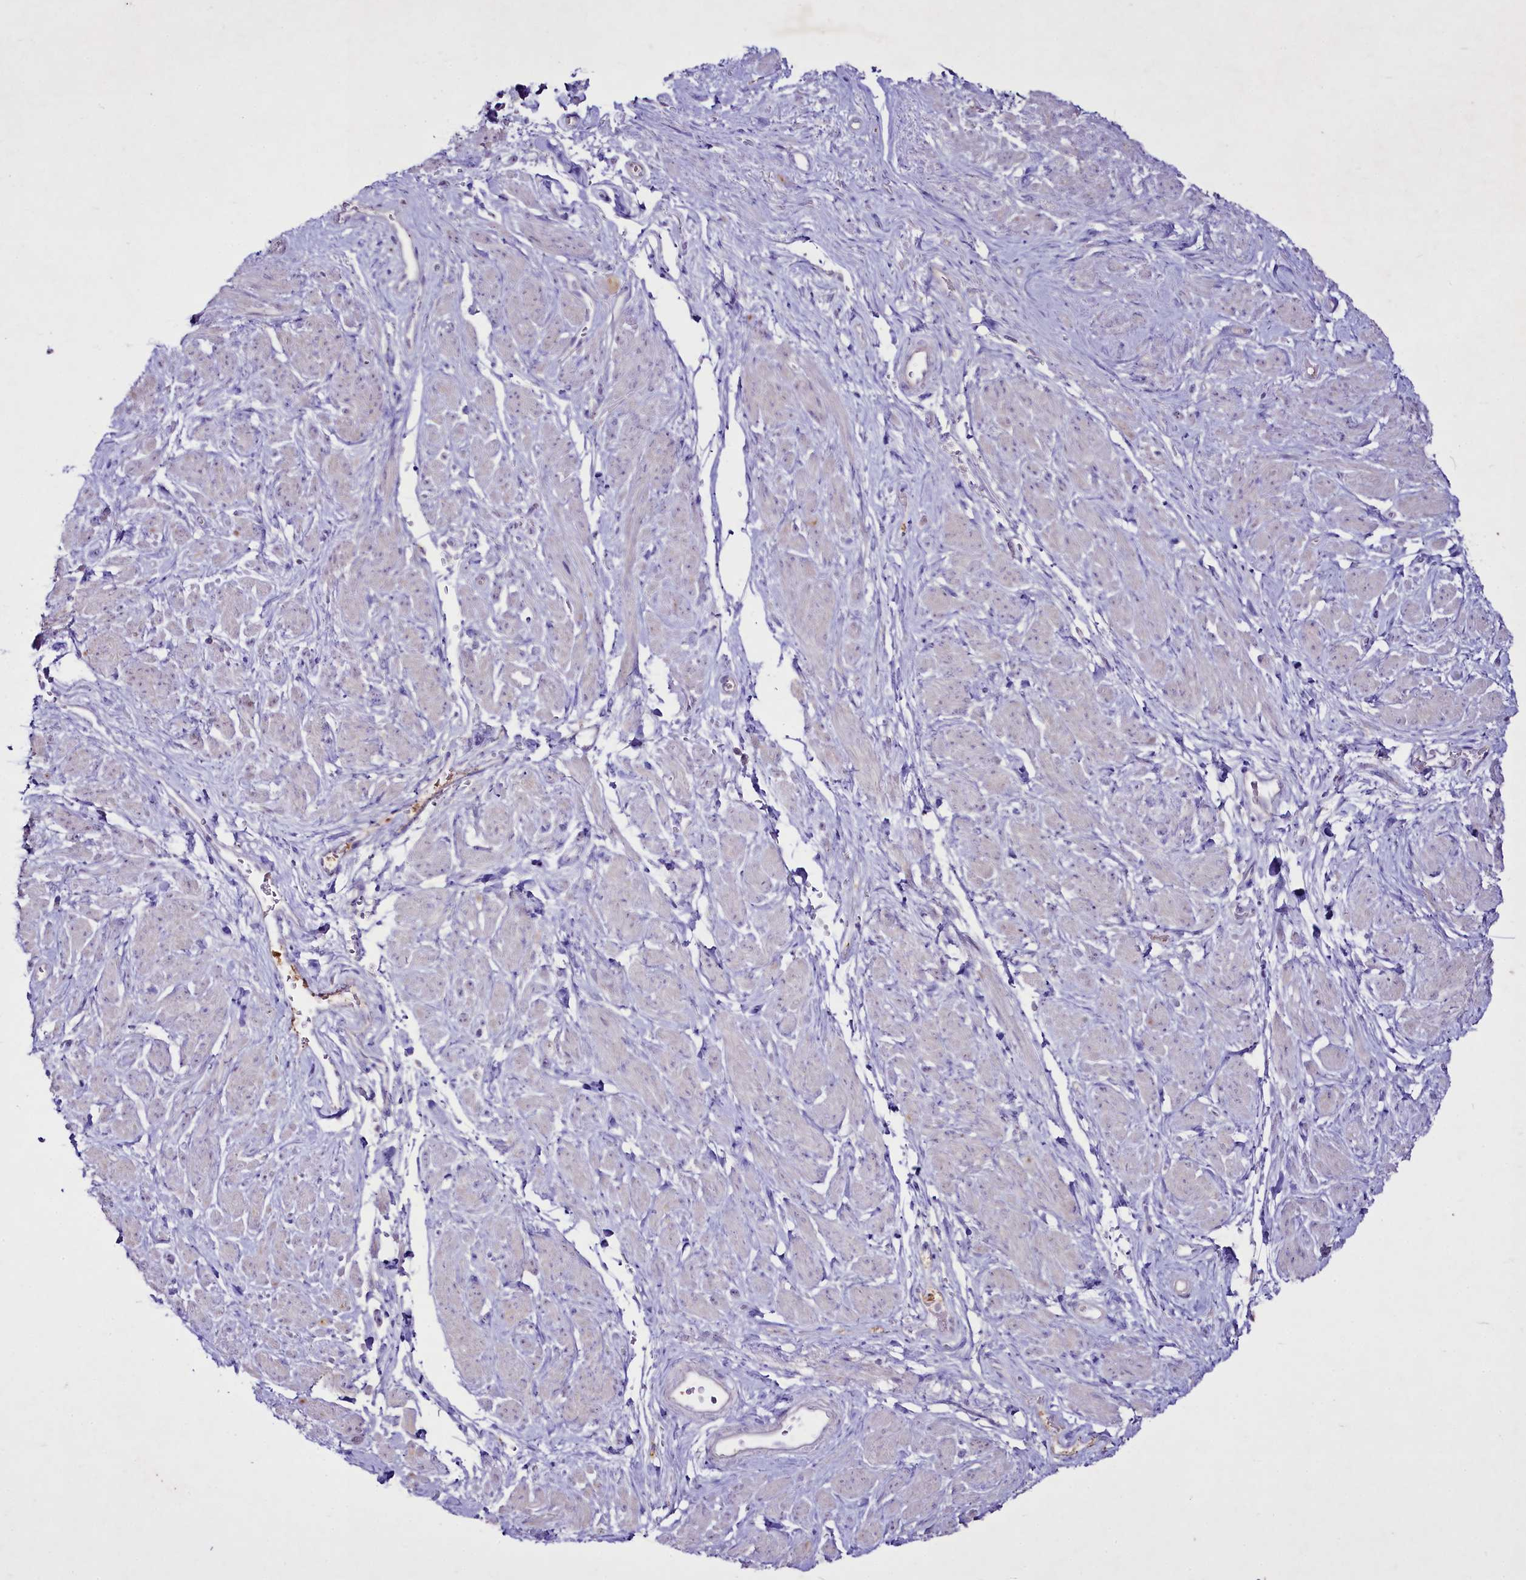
{"staining": {"intensity": "negative", "quantity": "none", "location": "none"}, "tissue": "smooth muscle", "cell_type": "Smooth muscle cells", "image_type": "normal", "snomed": [{"axis": "morphology", "description": "Normal tissue, NOS"}, {"axis": "topography", "description": "Smooth muscle"}, {"axis": "topography", "description": "Peripheral nerve tissue"}], "caption": "Immunohistochemistry (IHC) histopathology image of benign smooth muscle: smooth muscle stained with DAB reveals no significant protein expression in smooth muscle cells. Brightfield microscopy of immunohistochemistry stained with DAB (brown) and hematoxylin (blue), captured at high magnification.", "gene": "FAM209B", "patient": {"sex": "male", "age": 69}}